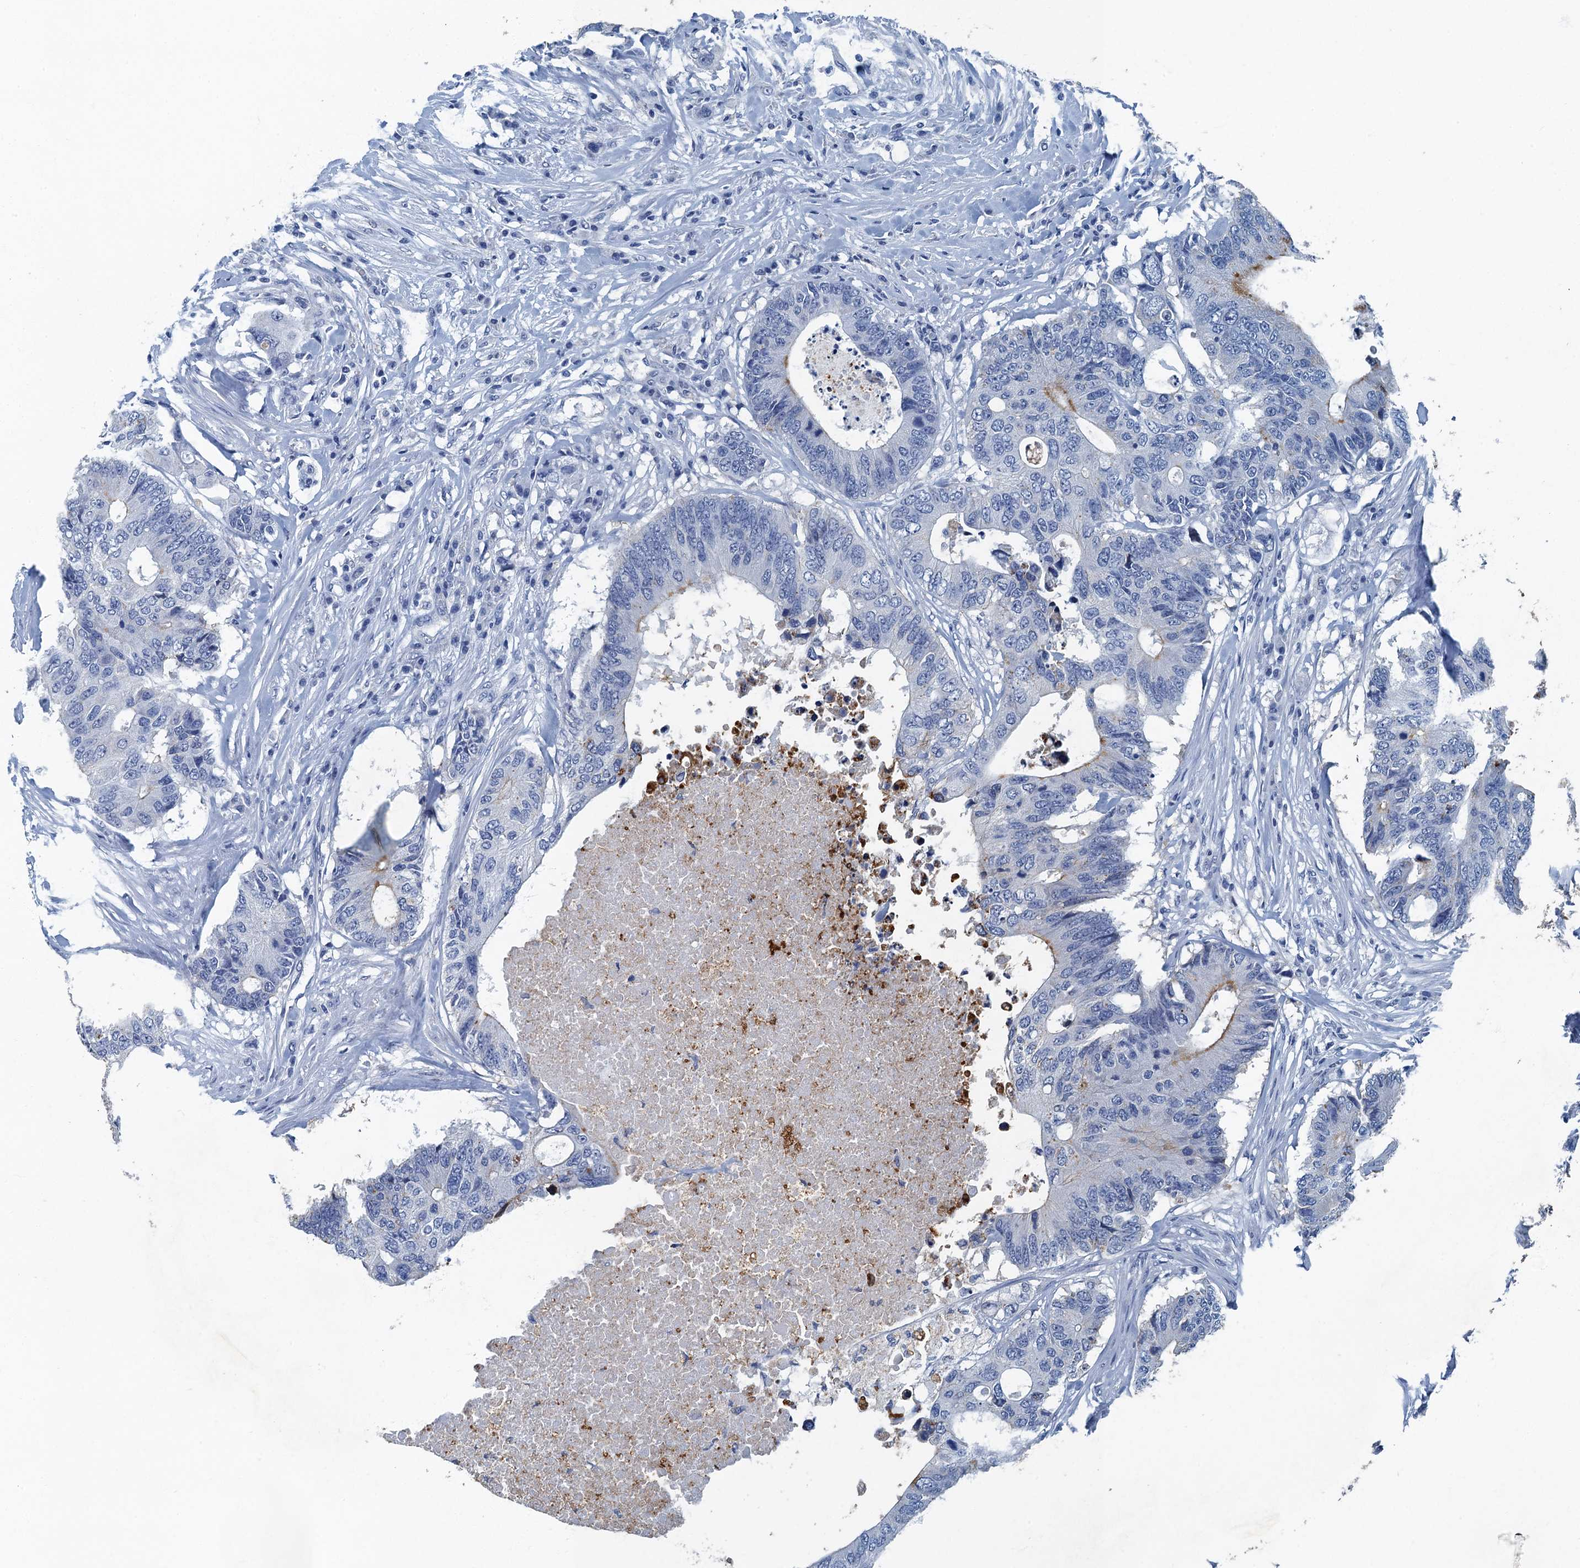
{"staining": {"intensity": "negative", "quantity": "none", "location": "none"}, "tissue": "colorectal cancer", "cell_type": "Tumor cells", "image_type": "cancer", "snomed": [{"axis": "morphology", "description": "Adenocarcinoma, NOS"}, {"axis": "topography", "description": "Colon"}], "caption": "Tumor cells show no significant positivity in colorectal cancer (adenocarcinoma).", "gene": "GADL1", "patient": {"sex": "male", "age": 71}}